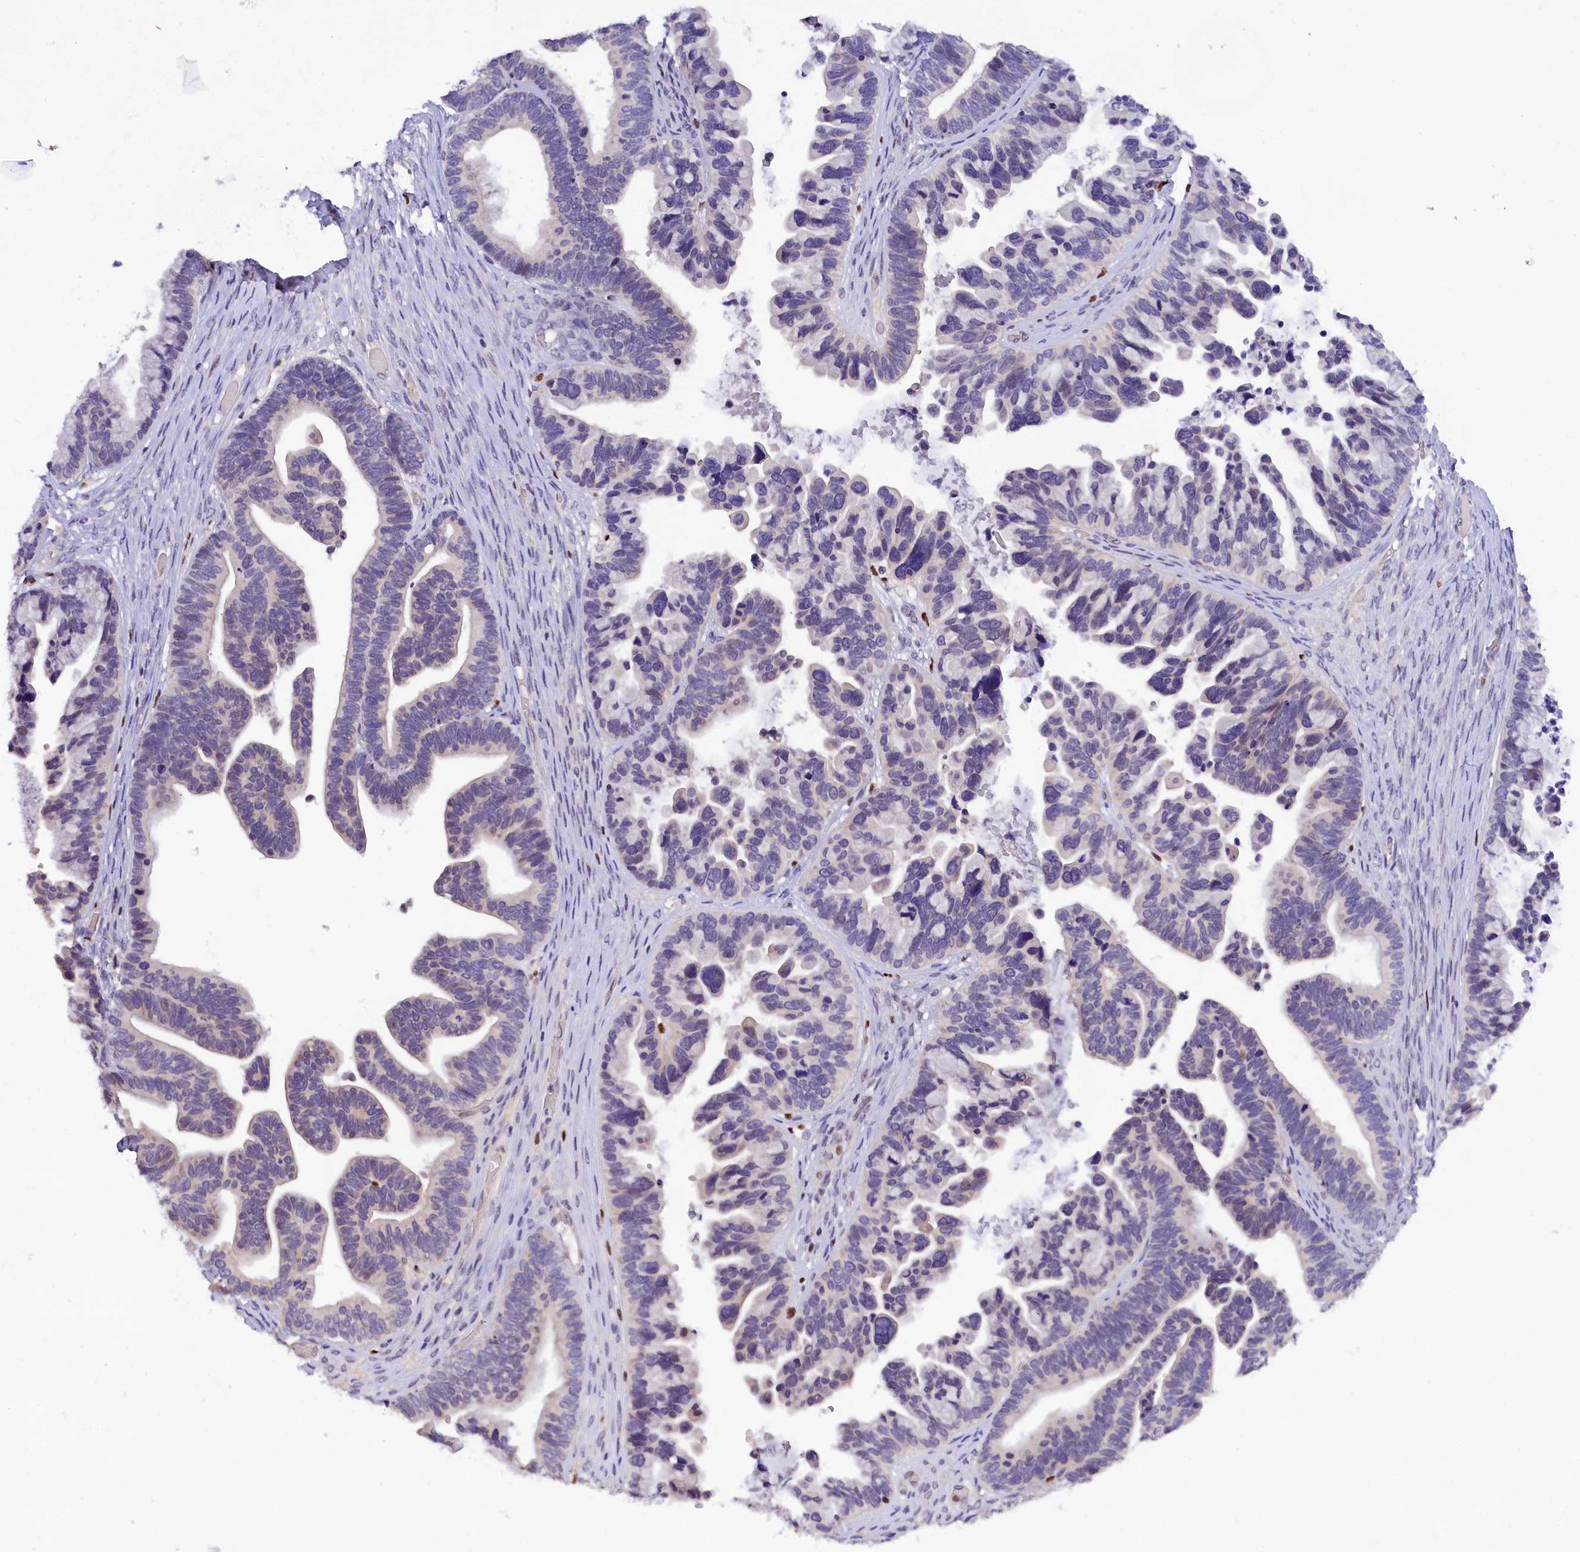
{"staining": {"intensity": "negative", "quantity": "none", "location": "none"}, "tissue": "ovarian cancer", "cell_type": "Tumor cells", "image_type": "cancer", "snomed": [{"axis": "morphology", "description": "Cystadenocarcinoma, serous, NOS"}, {"axis": "topography", "description": "Ovary"}], "caption": "Immunohistochemistry histopathology image of neoplastic tissue: ovarian serous cystadenocarcinoma stained with DAB demonstrates no significant protein staining in tumor cells. Brightfield microscopy of IHC stained with DAB (brown) and hematoxylin (blue), captured at high magnification.", "gene": "BTBD9", "patient": {"sex": "female", "age": 56}}